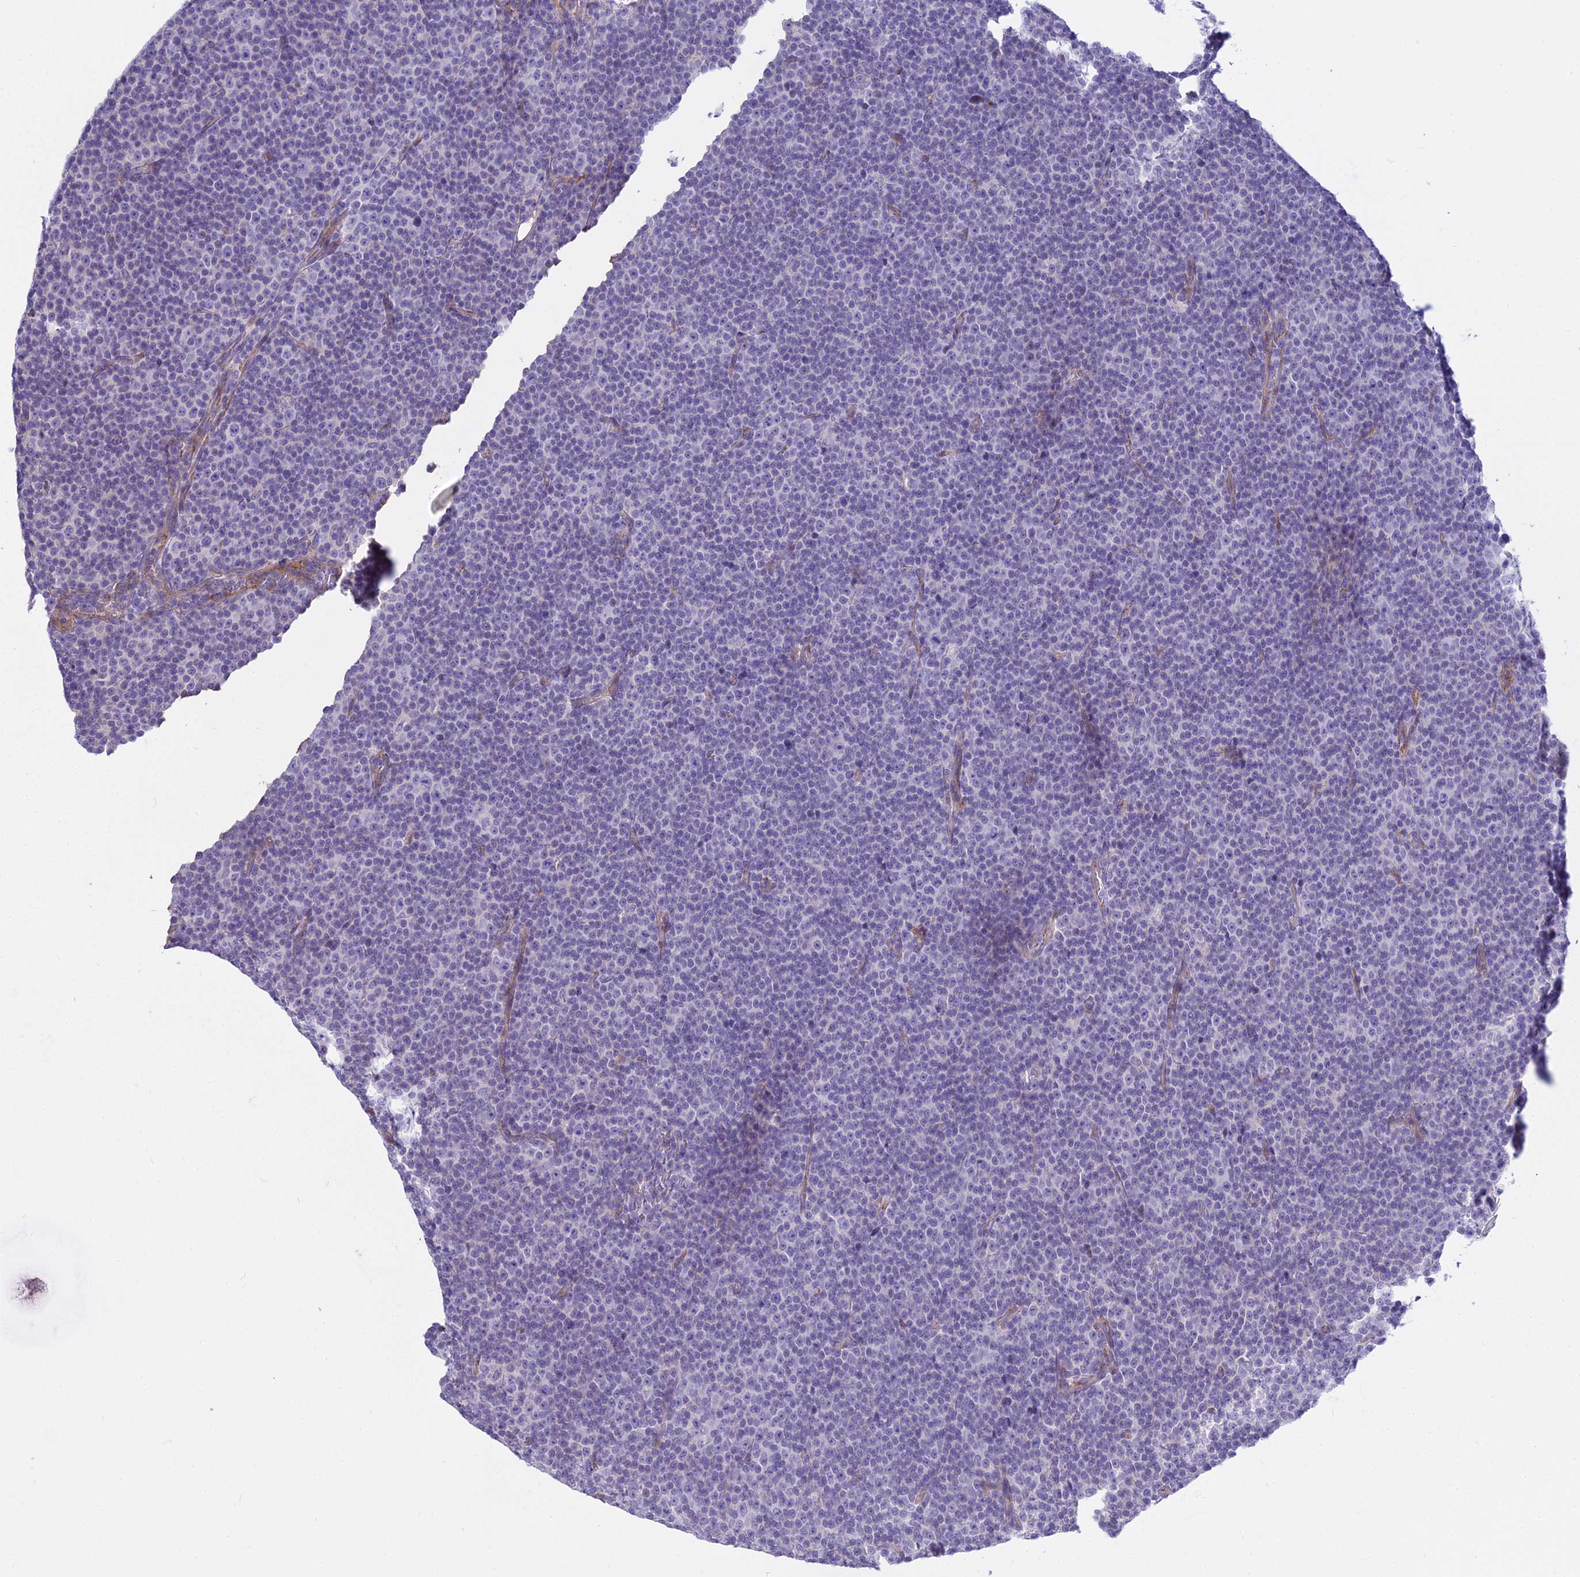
{"staining": {"intensity": "negative", "quantity": "none", "location": "none"}, "tissue": "lymphoma", "cell_type": "Tumor cells", "image_type": "cancer", "snomed": [{"axis": "morphology", "description": "Malignant lymphoma, non-Hodgkin's type, Low grade"}, {"axis": "topography", "description": "Lymph node"}], "caption": "A high-resolution photomicrograph shows IHC staining of lymphoma, which demonstrates no significant expression in tumor cells.", "gene": "SMIM24", "patient": {"sex": "female", "age": 67}}